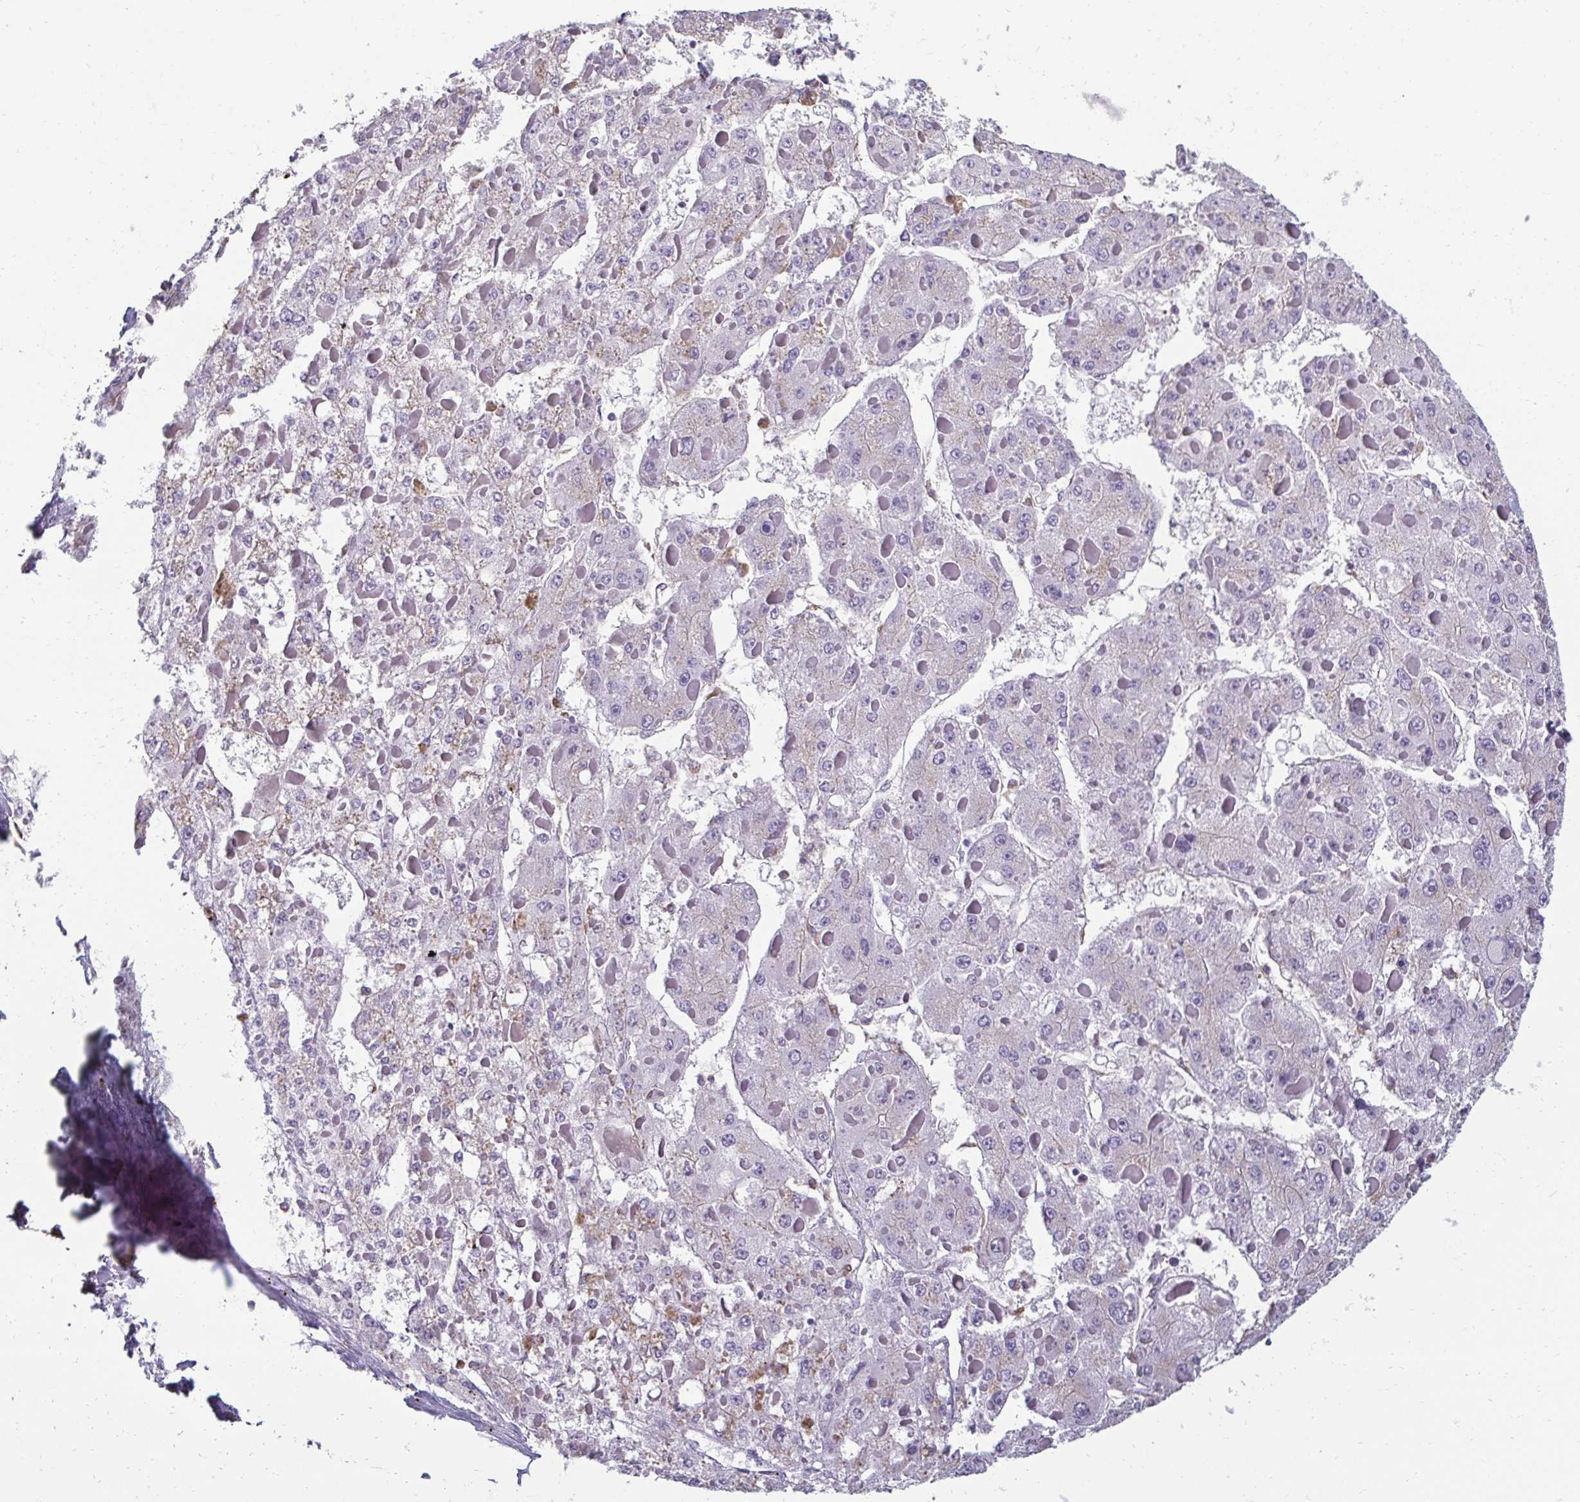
{"staining": {"intensity": "negative", "quantity": "none", "location": "none"}, "tissue": "liver cancer", "cell_type": "Tumor cells", "image_type": "cancer", "snomed": [{"axis": "morphology", "description": "Carcinoma, Hepatocellular, NOS"}, {"axis": "topography", "description": "Liver"}], "caption": "IHC of human liver cancer reveals no positivity in tumor cells.", "gene": "PDE2A", "patient": {"sex": "female", "age": 73}}